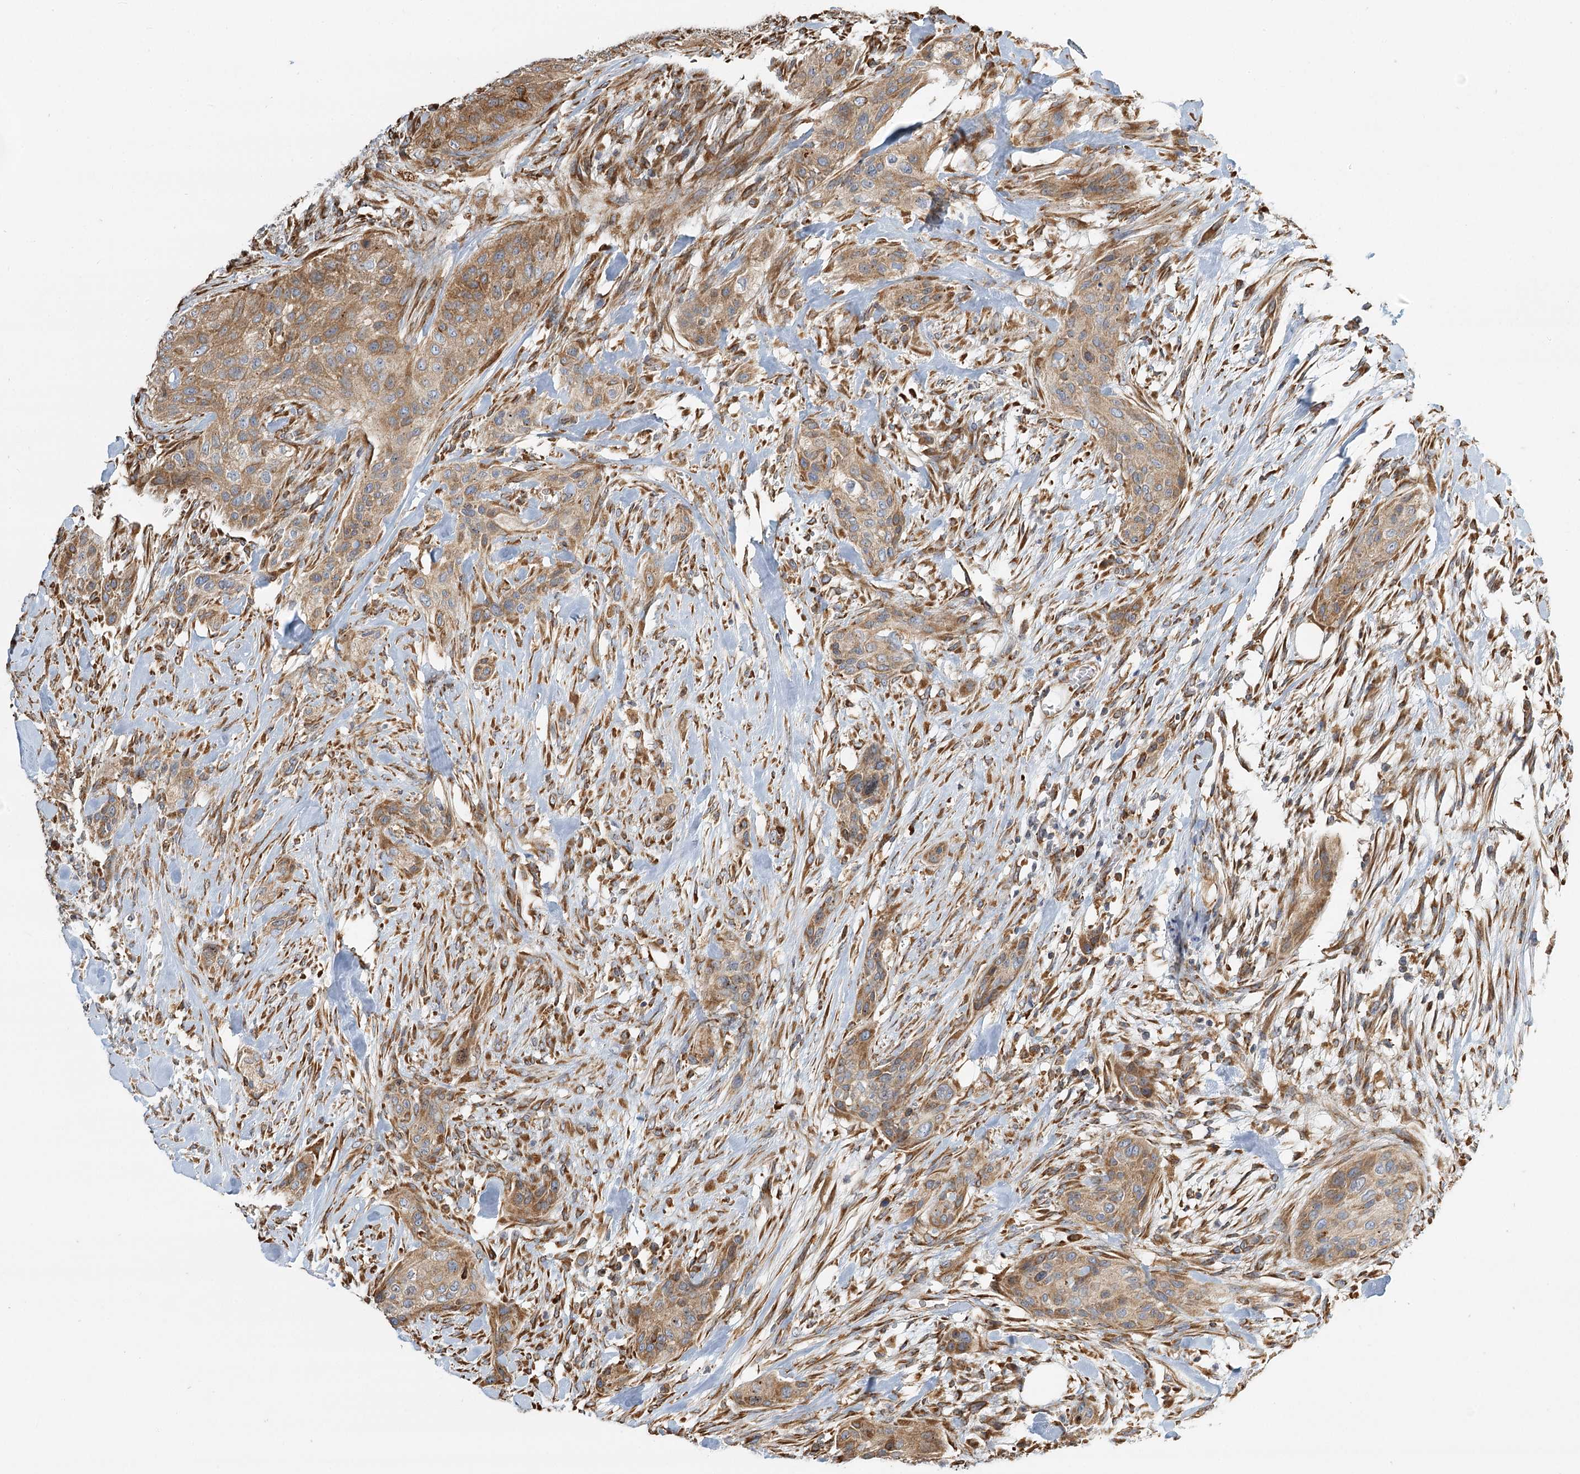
{"staining": {"intensity": "moderate", "quantity": ">75%", "location": "cytoplasmic/membranous"}, "tissue": "urothelial cancer", "cell_type": "Tumor cells", "image_type": "cancer", "snomed": [{"axis": "morphology", "description": "Urothelial carcinoma, High grade"}, {"axis": "topography", "description": "Urinary bladder"}], "caption": "High-magnification brightfield microscopy of urothelial cancer stained with DAB (brown) and counterstained with hematoxylin (blue). tumor cells exhibit moderate cytoplasmic/membranous positivity is appreciated in approximately>75% of cells.", "gene": "TAS1R1", "patient": {"sex": "male", "age": 35}}